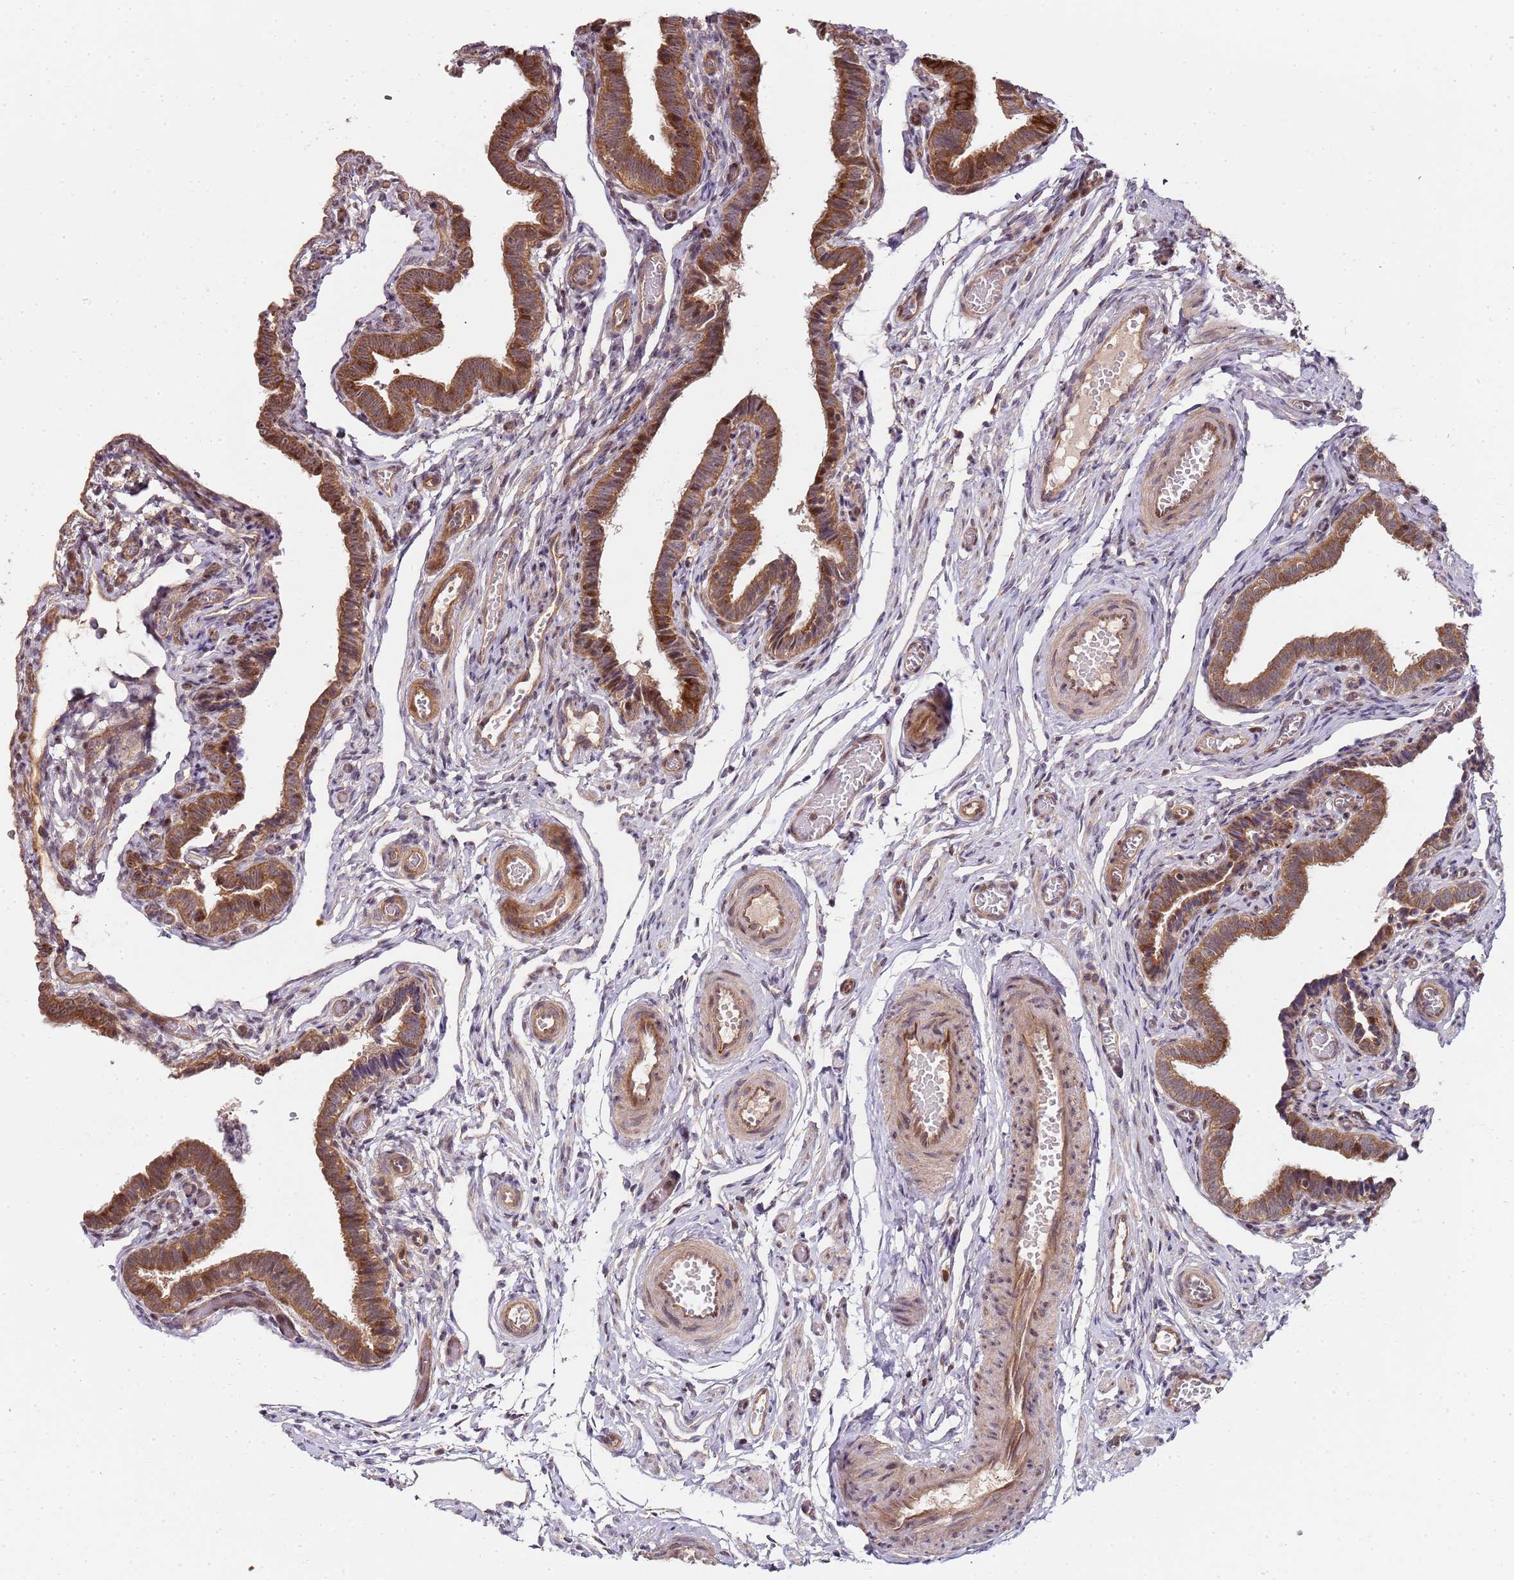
{"staining": {"intensity": "moderate", "quantity": ">75%", "location": "cytoplasmic/membranous"}, "tissue": "fallopian tube", "cell_type": "Glandular cells", "image_type": "normal", "snomed": [{"axis": "morphology", "description": "Normal tissue, NOS"}, {"axis": "topography", "description": "Fallopian tube"}], "caption": "An image showing moderate cytoplasmic/membranous expression in about >75% of glandular cells in benign fallopian tube, as visualized by brown immunohistochemical staining.", "gene": "EDC3", "patient": {"sex": "female", "age": 36}}